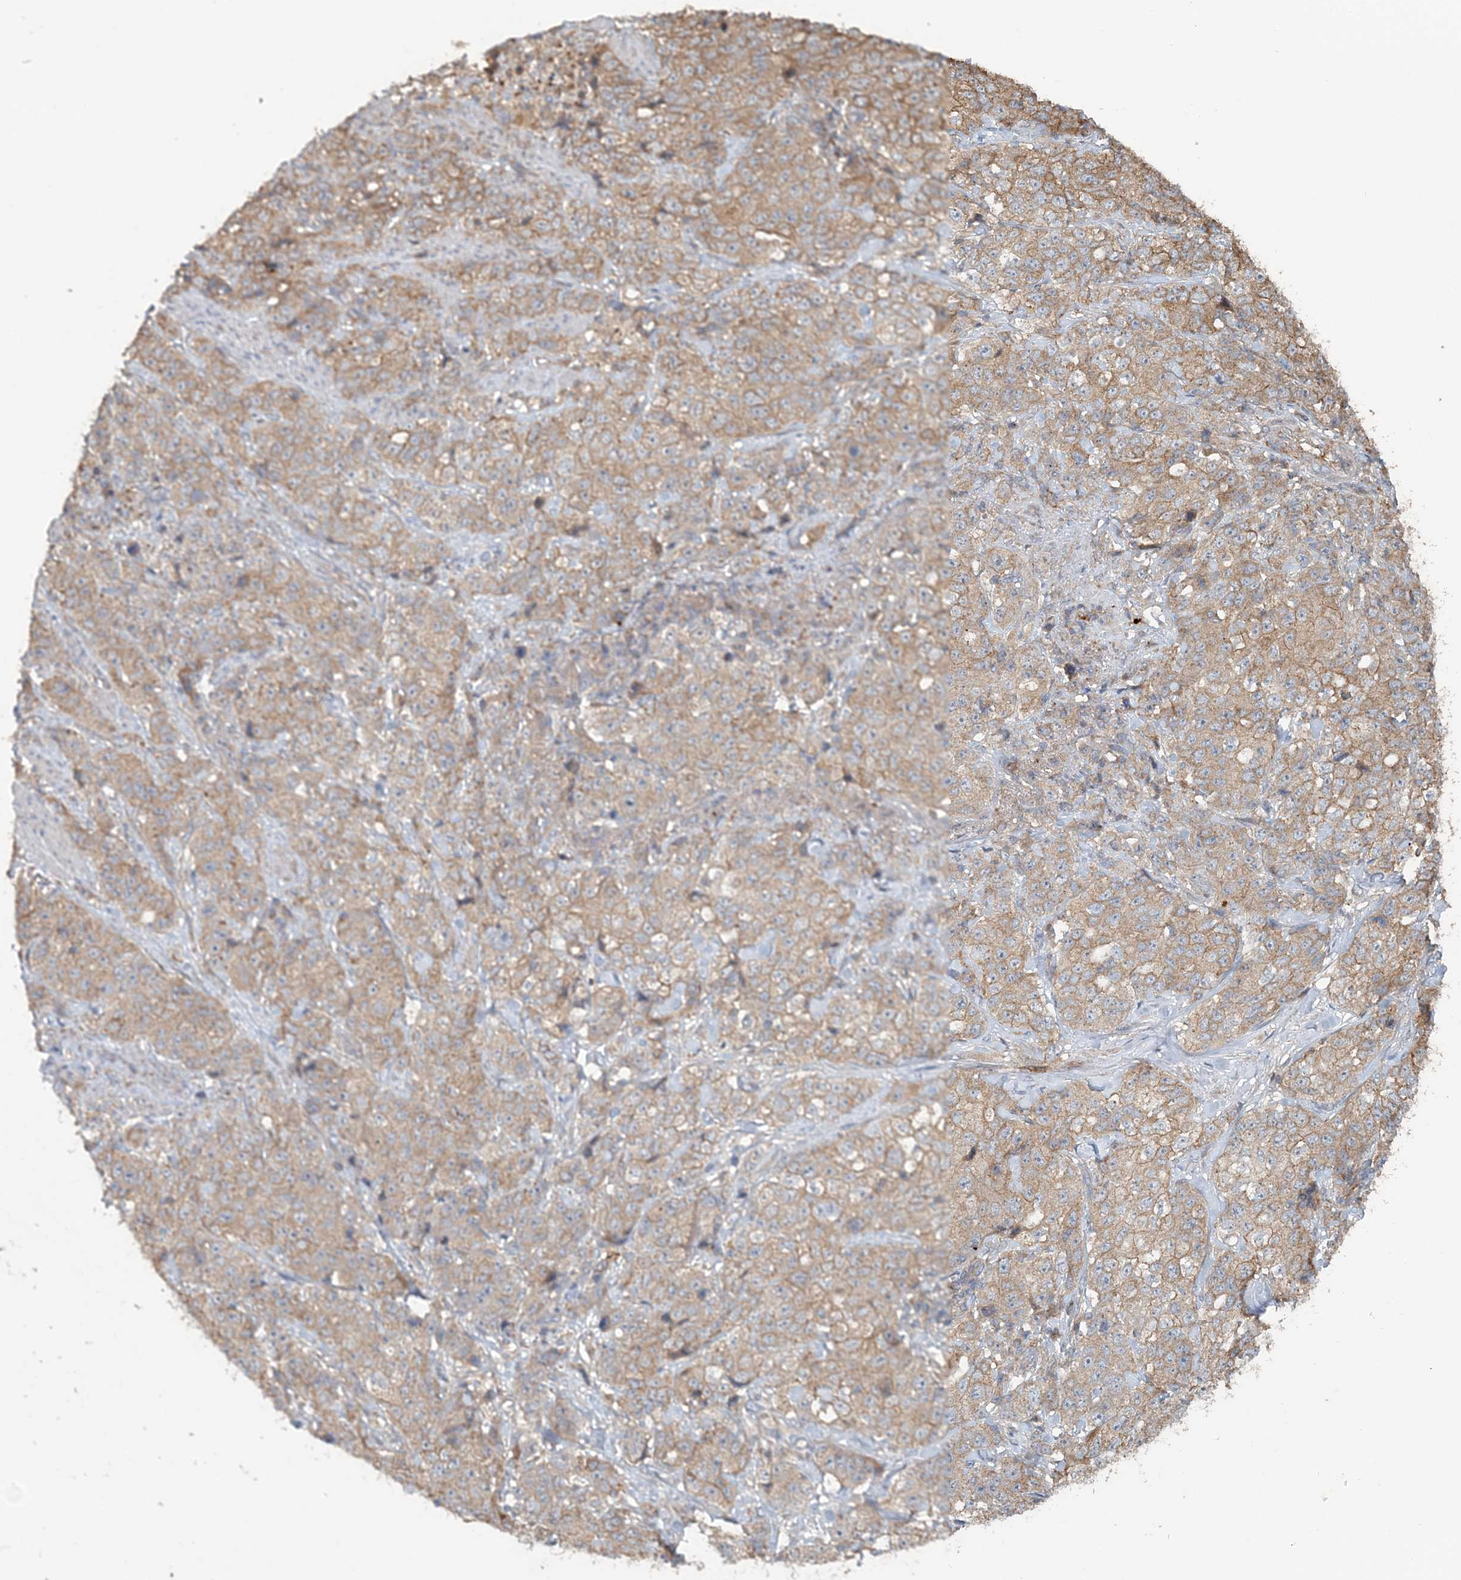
{"staining": {"intensity": "moderate", "quantity": ">75%", "location": "cytoplasmic/membranous"}, "tissue": "stomach cancer", "cell_type": "Tumor cells", "image_type": "cancer", "snomed": [{"axis": "morphology", "description": "Adenocarcinoma, NOS"}, {"axis": "topography", "description": "Stomach"}], "caption": "Immunohistochemistry photomicrograph of human stomach cancer stained for a protein (brown), which demonstrates medium levels of moderate cytoplasmic/membranous staining in approximately >75% of tumor cells.", "gene": "MMUT", "patient": {"sex": "male", "age": 48}}